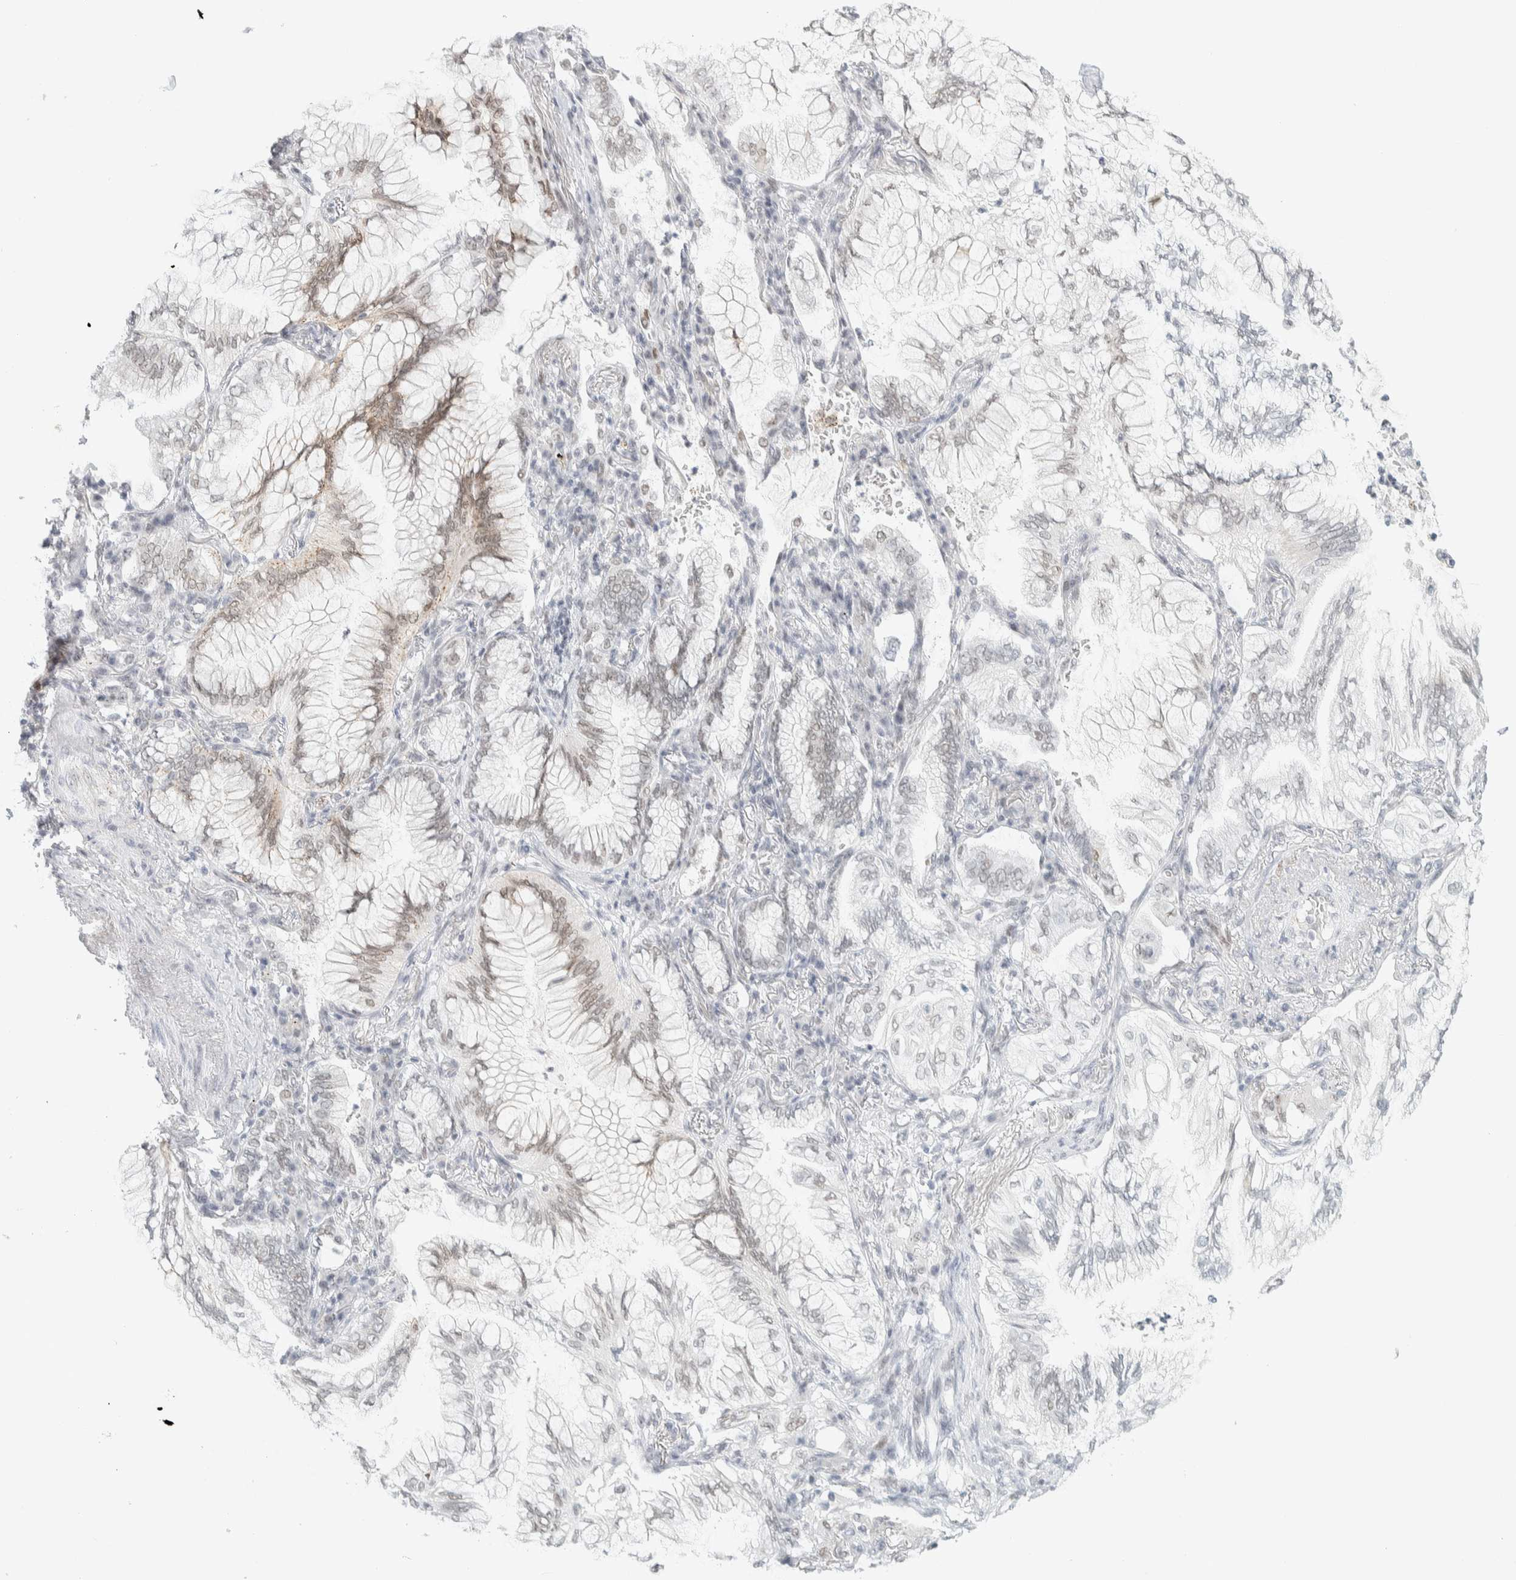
{"staining": {"intensity": "weak", "quantity": "<25%", "location": "cytoplasmic/membranous"}, "tissue": "lung cancer", "cell_type": "Tumor cells", "image_type": "cancer", "snomed": [{"axis": "morphology", "description": "Adenocarcinoma, NOS"}, {"axis": "topography", "description": "Lung"}], "caption": "A micrograph of human lung adenocarcinoma is negative for staining in tumor cells.", "gene": "CDH17", "patient": {"sex": "female", "age": 70}}